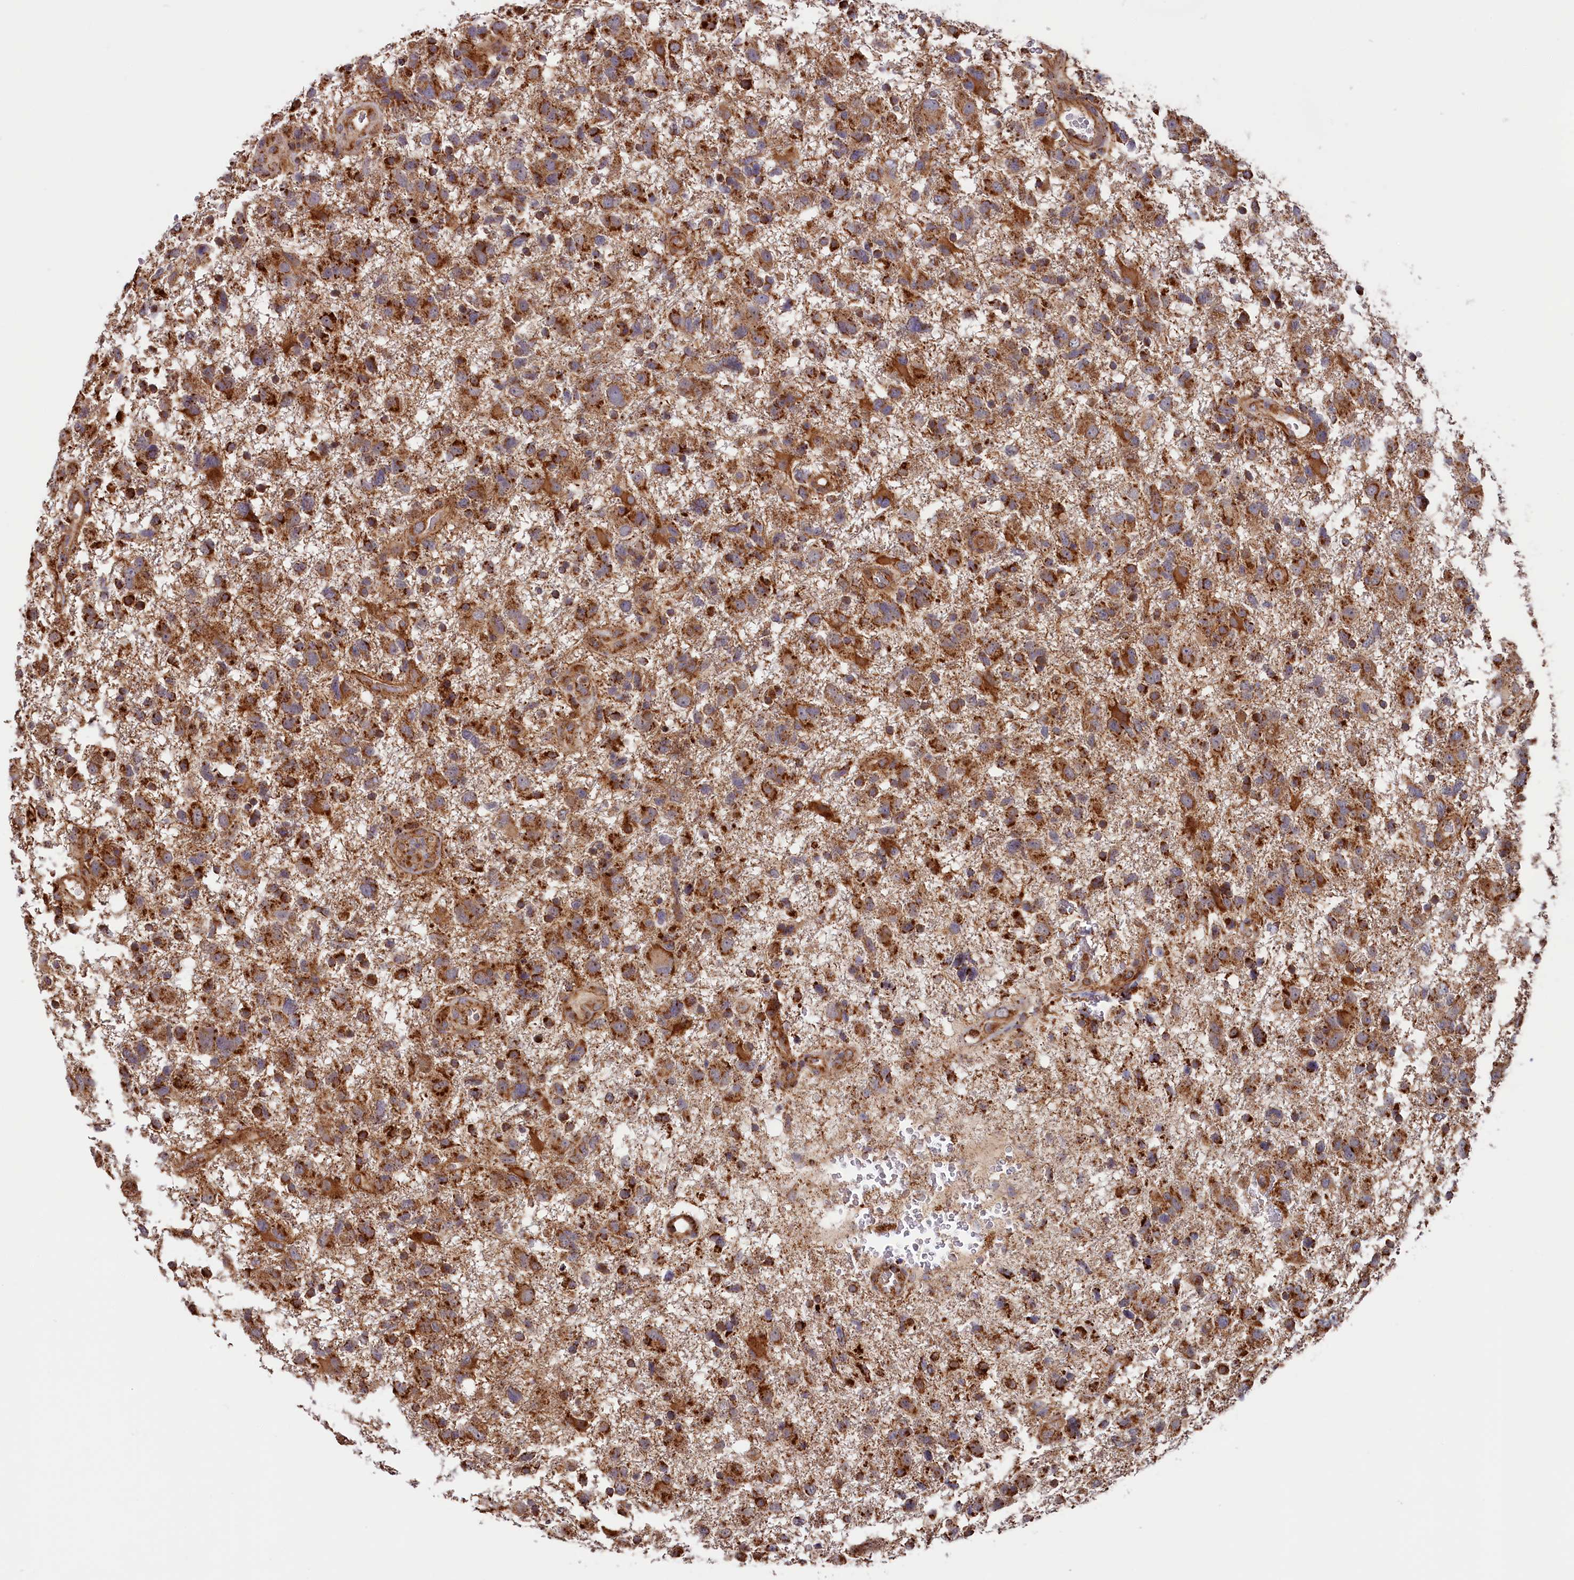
{"staining": {"intensity": "strong", "quantity": ">75%", "location": "cytoplasmic/membranous"}, "tissue": "glioma", "cell_type": "Tumor cells", "image_type": "cancer", "snomed": [{"axis": "morphology", "description": "Glioma, malignant, High grade"}, {"axis": "topography", "description": "Brain"}], "caption": "A micrograph showing strong cytoplasmic/membranous staining in about >75% of tumor cells in high-grade glioma (malignant), as visualized by brown immunohistochemical staining.", "gene": "MACROD1", "patient": {"sex": "male", "age": 61}}